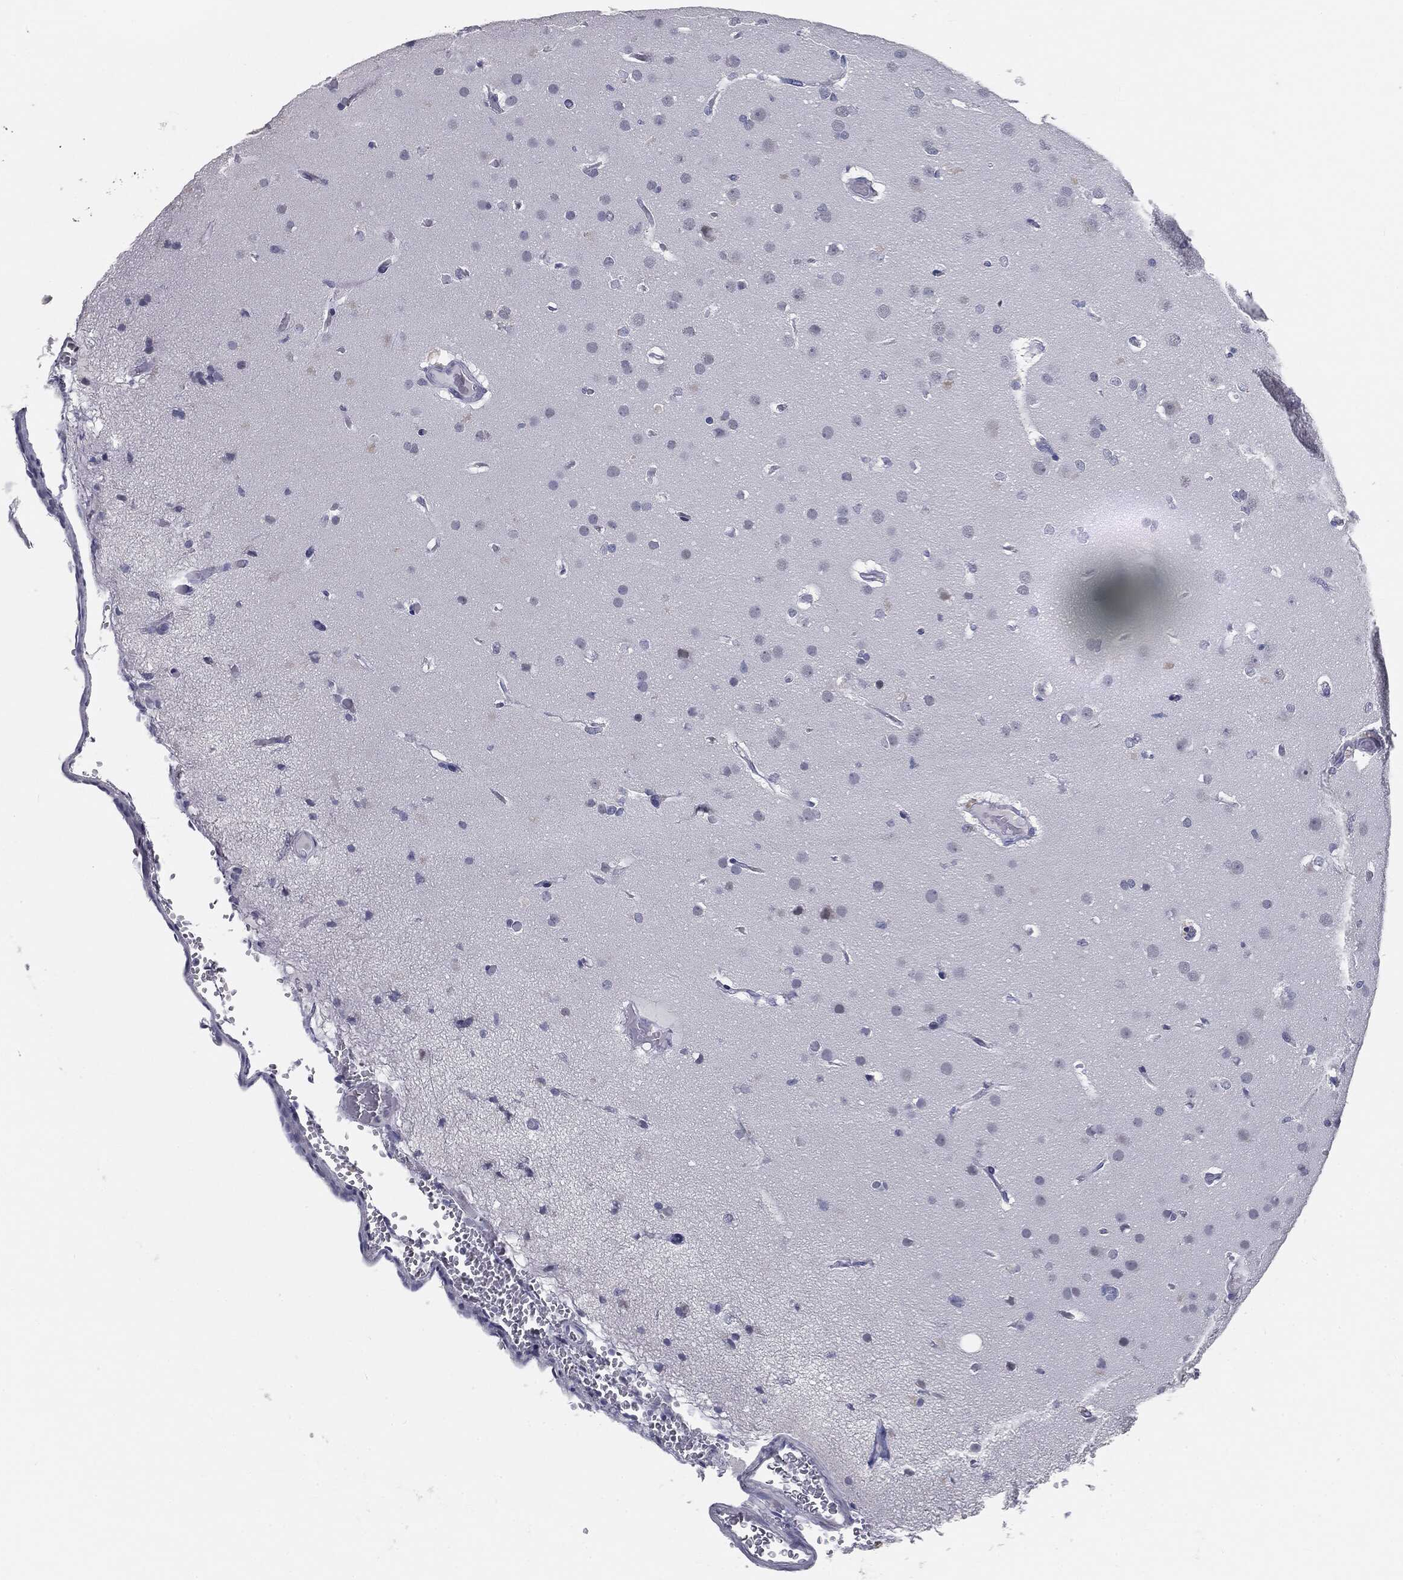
{"staining": {"intensity": "negative", "quantity": "none", "location": "none"}, "tissue": "glioma", "cell_type": "Tumor cells", "image_type": "cancer", "snomed": [{"axis": "morphology", "description": "Glioma, malignant, NOS"}, {"axis": "topography", "description": "Cerebral cortex"}], "caption": "Malignant glioma was stained to show a protein in brown. There is no significant staining in tumor cells.", "gene": "PRAME", "patient": {"sex": "male", "age": 58}}